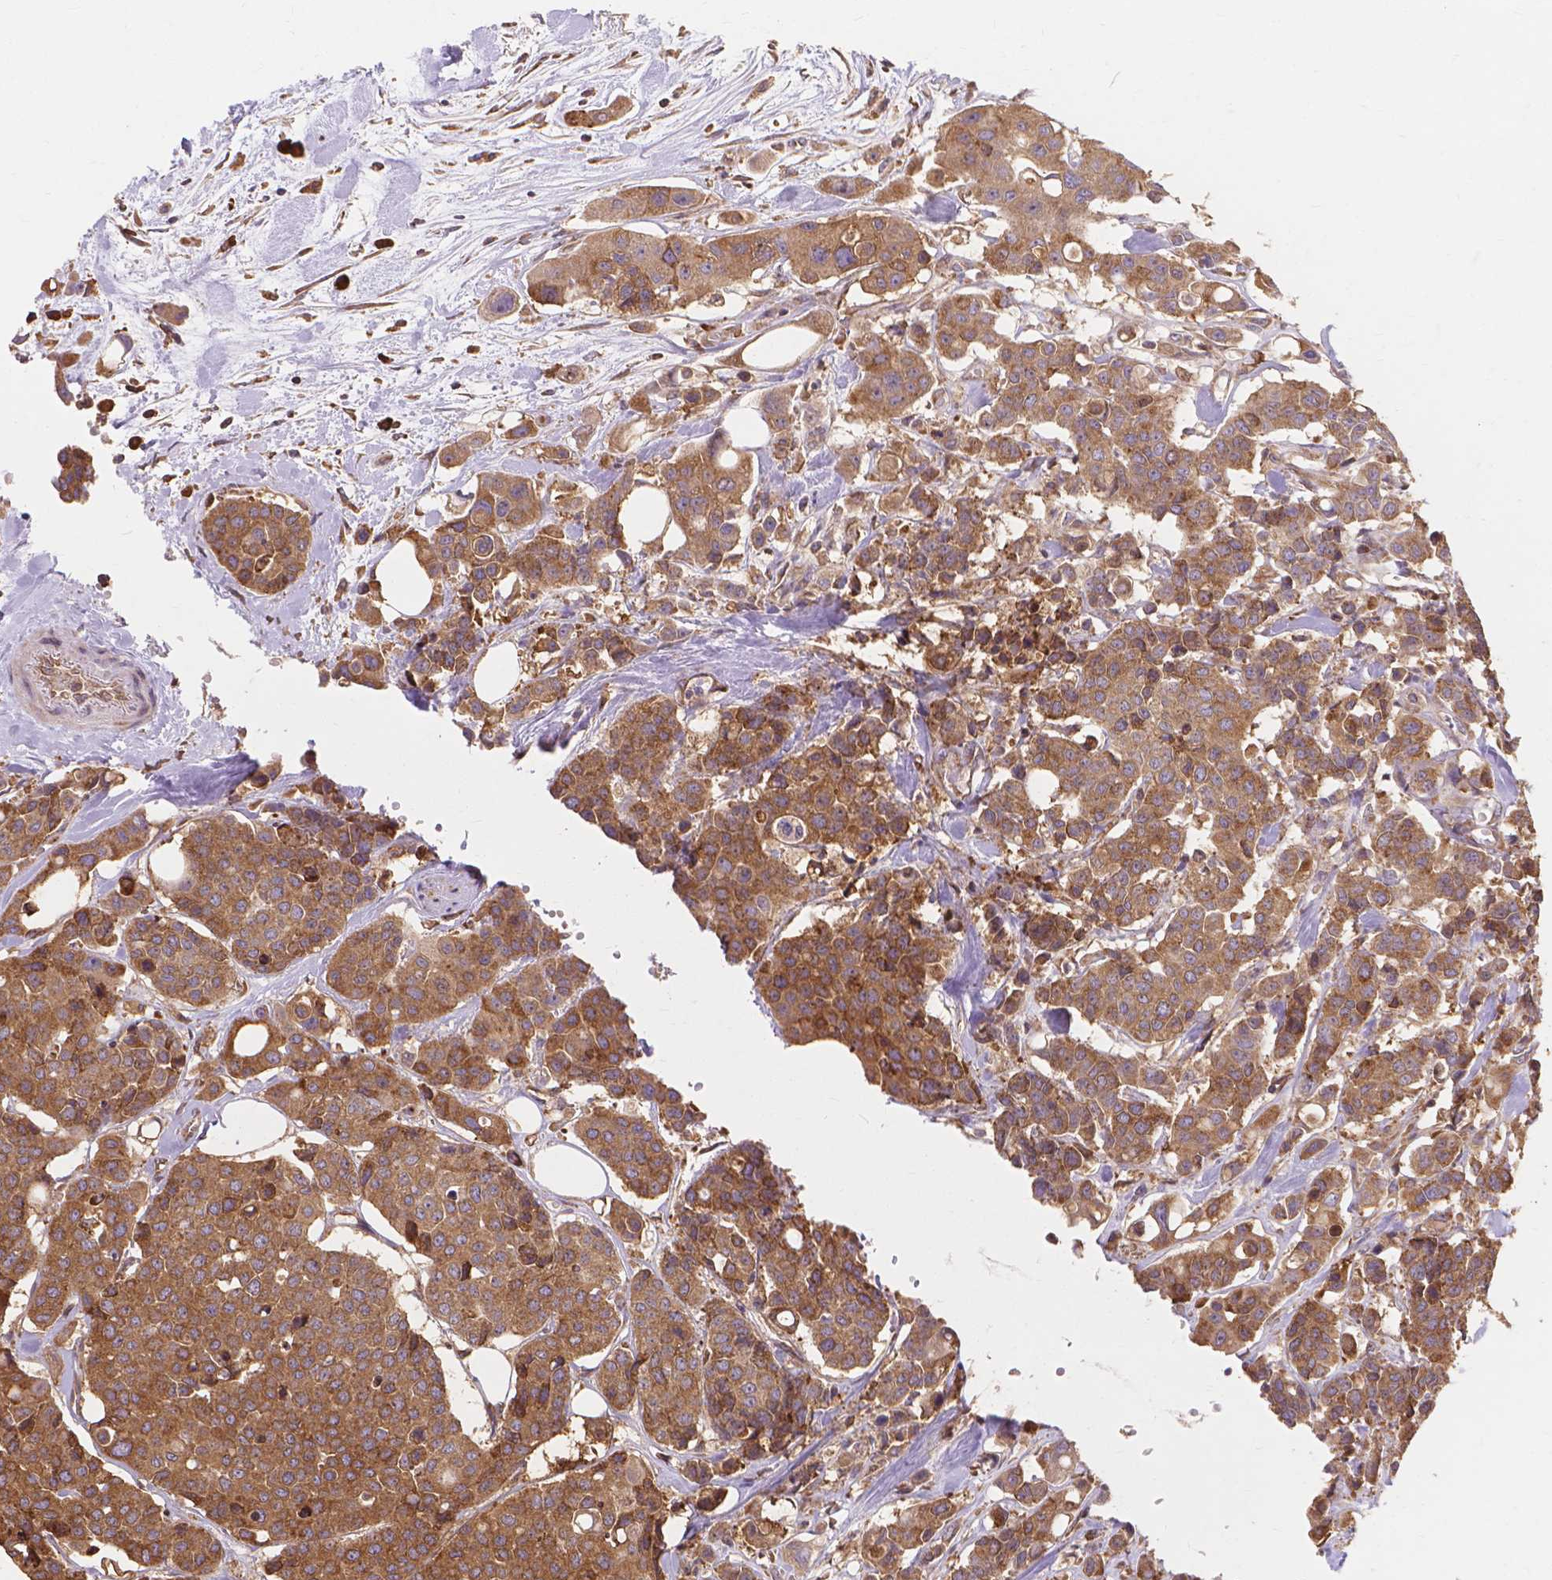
{"staining": {"intensity": "moderate", "quantity": ">75%", "location": "cytoplasmic/membranous"}, "tissue": "carcinoid", "cell_type": "Tumor cells", "image_type": "cancer", "snomed": [{"axis": "morphology", "description": "Carcinoid, malignant, NOS"}, {"axis": "topography", "description": "Colon"}], "caption": "Carcinoid (malignant) tissue exhibits moderate cytoplasmic/membranous staining in approximately >75% of tumor cells (DAB IHC with brightfield microscopy, high magnification).", "gene": "TAB2", "patient": {"sex": "male", "age": 81}}